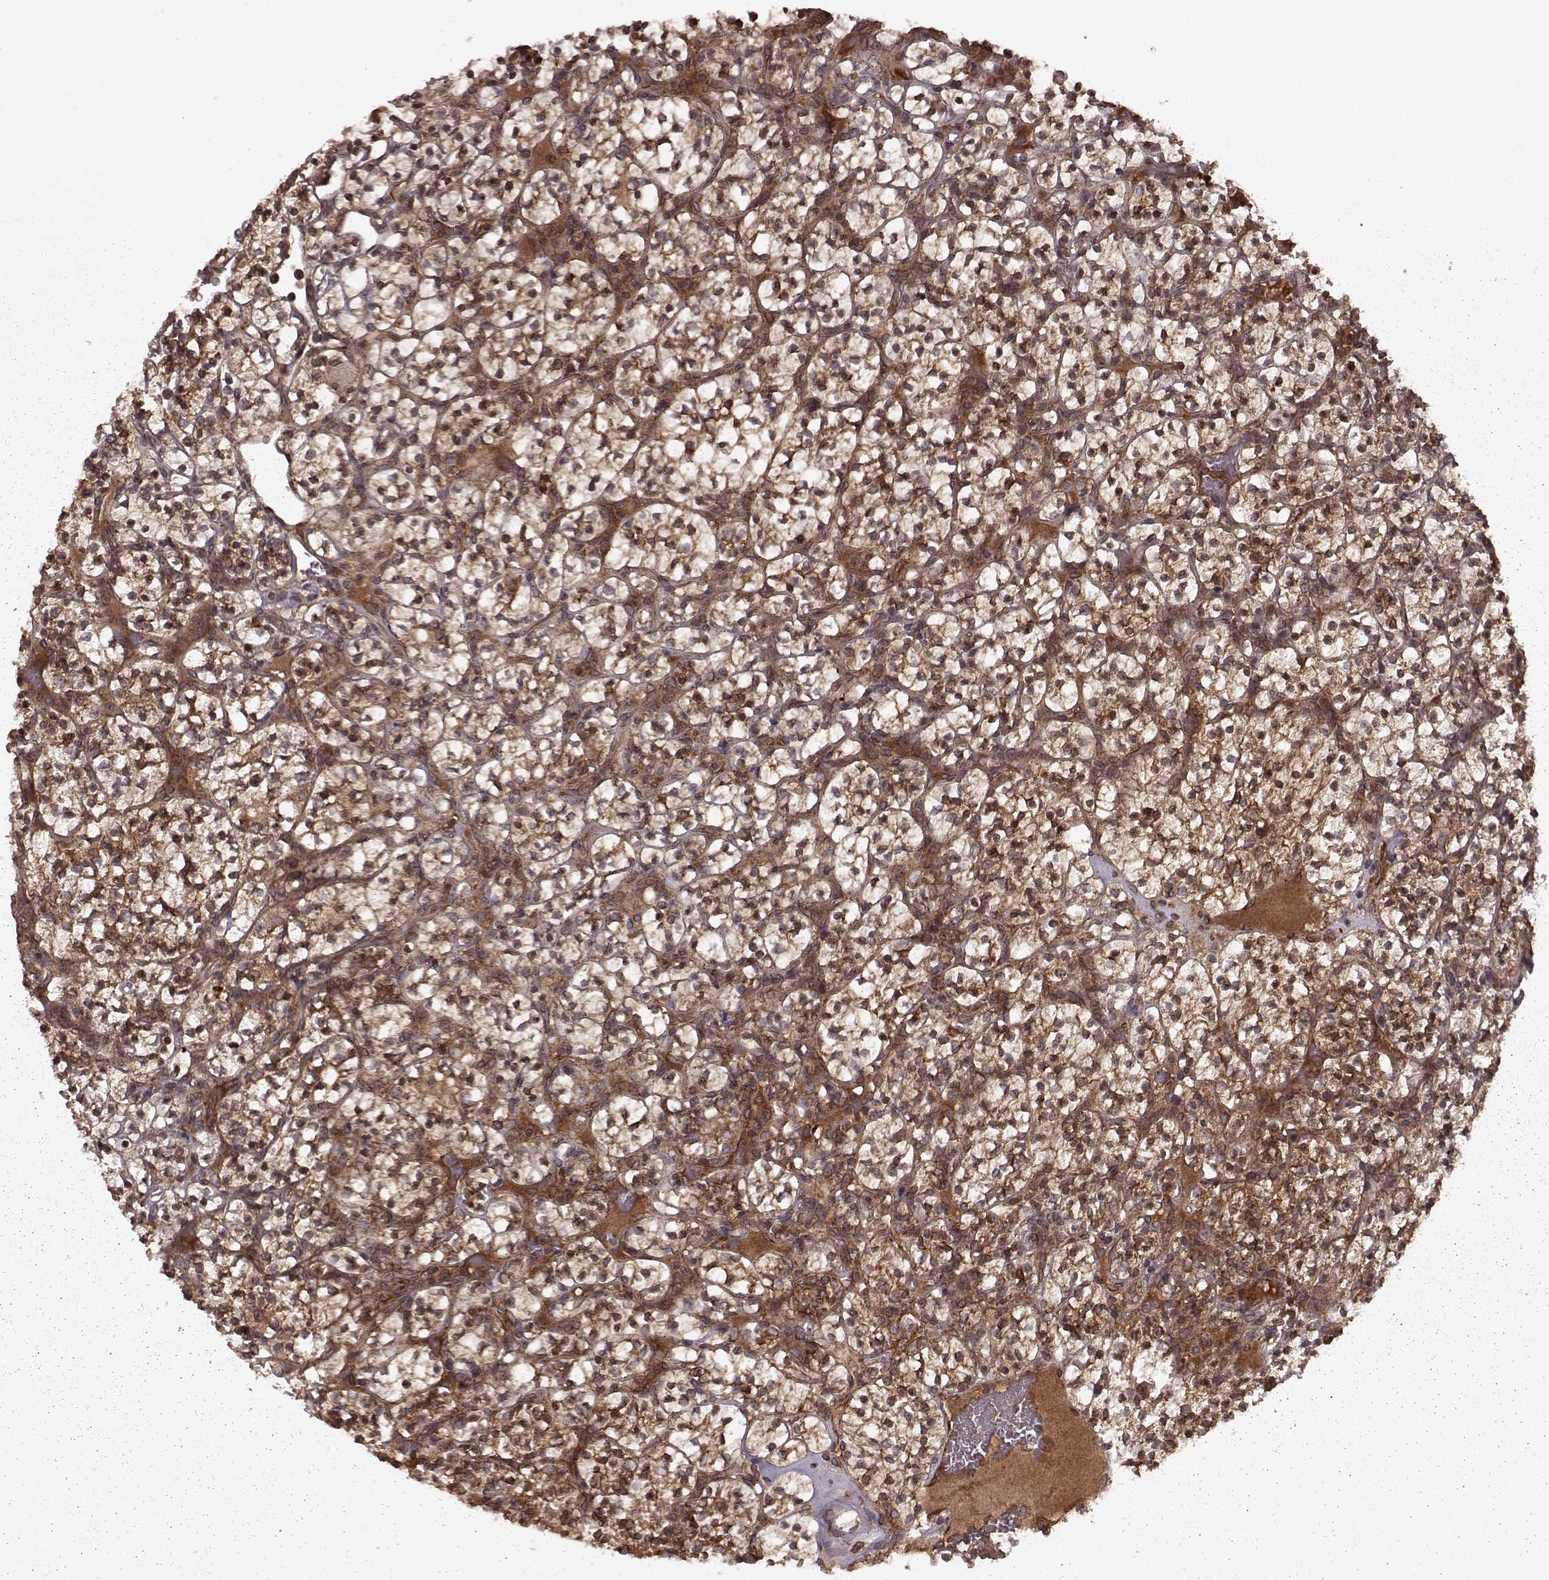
{"staining": {"intensity": "strong", "quantity": ">75%", "location": "cytoplasmic/membranous"}, "tissue": "renal cancer", "cell_type": "Tumor cells", "image_type": "cancer", "snomed": [{"axis": "morphology", "description": "Adenocarcinoma, NOS"}, {"axis": "topography", "description": "Kidney"}], "caption": "An IHC histopathology image of neoplastic tissue is shown. Protein staining in brown shows strong cytoplasmic/membranous positivity in renal cancer within tumor cells.", "gene": "AGPAT1", "patient": {"sex": "female", "age": 89}}